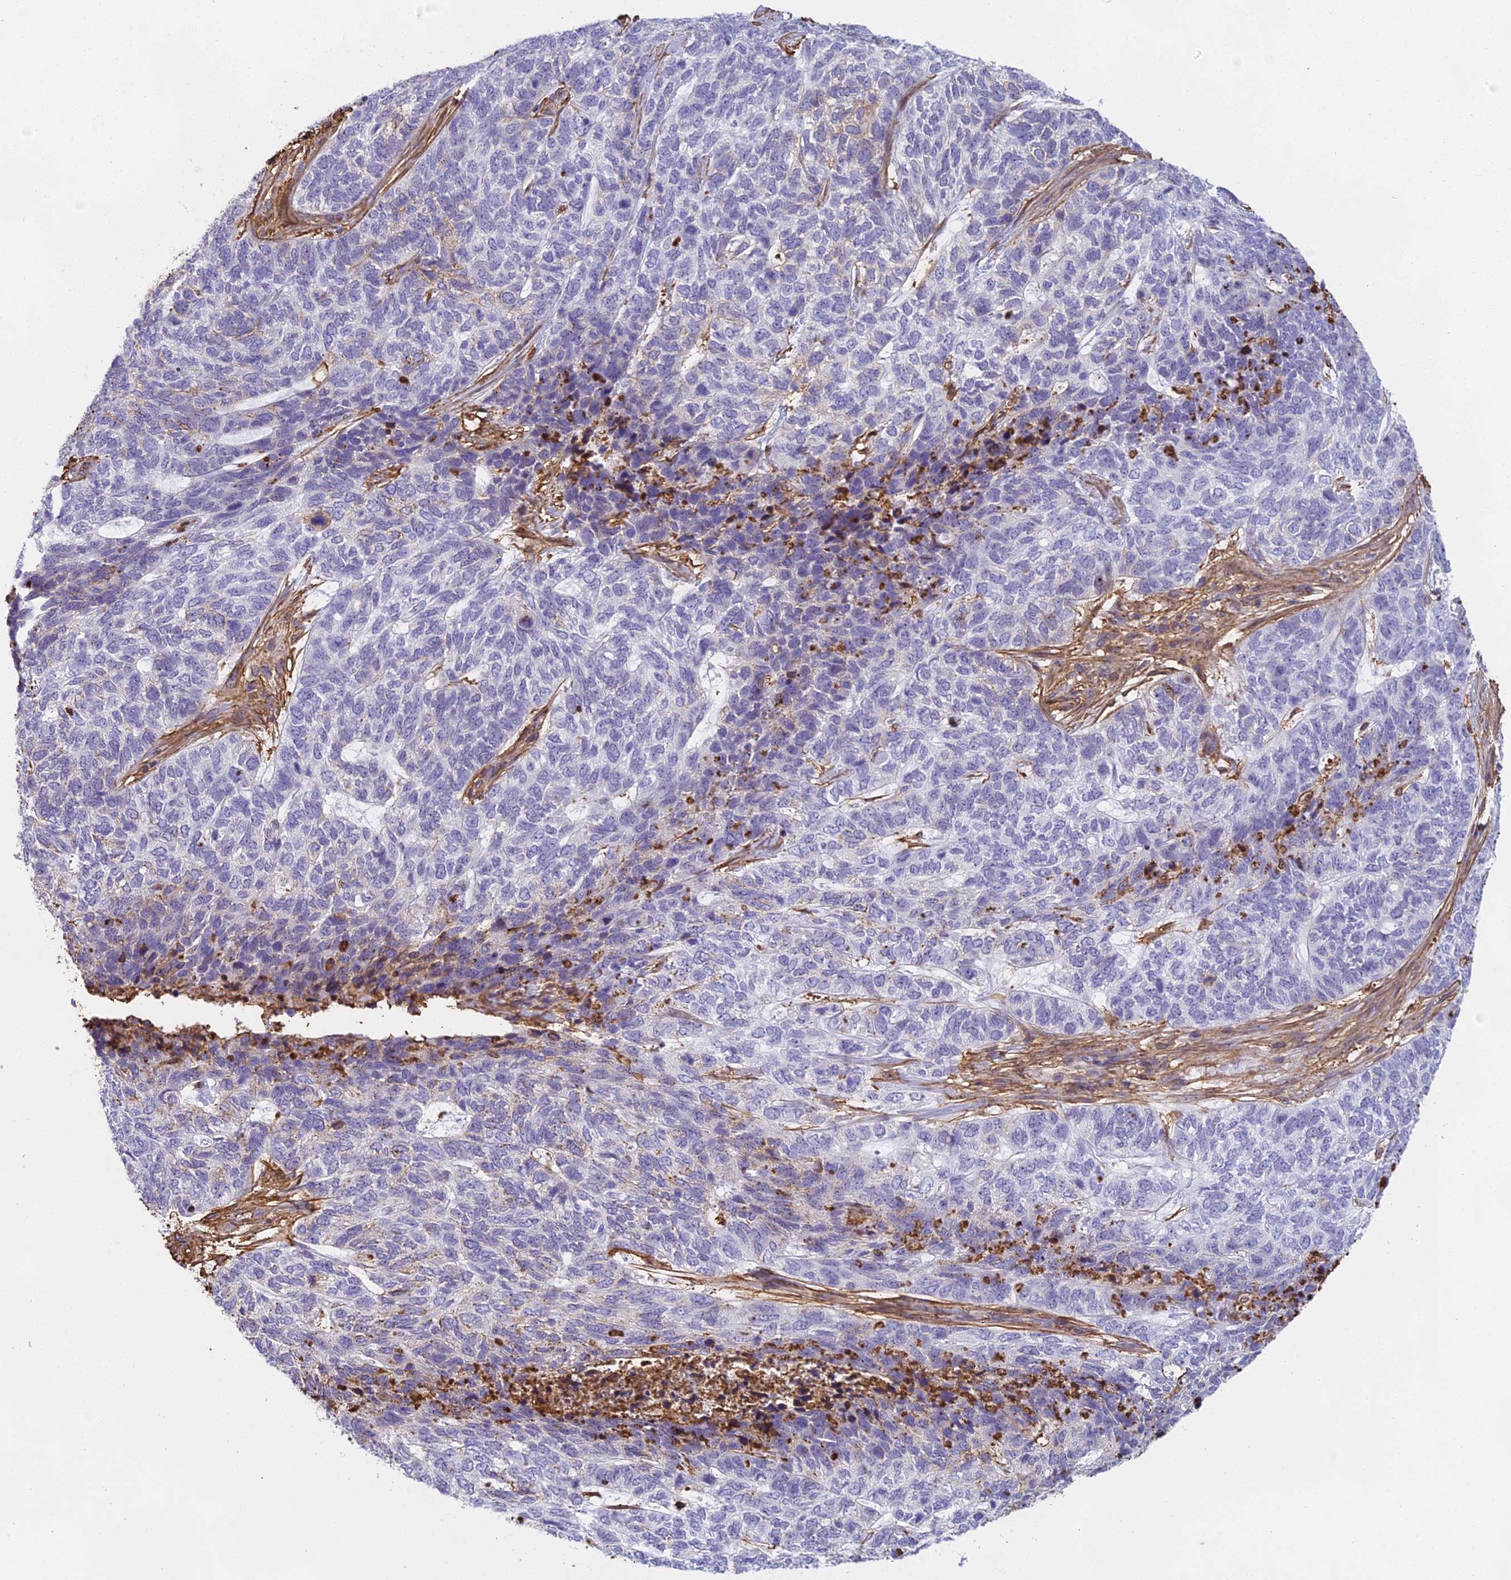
{"staining": {"intensity": "negative", "quantity": "none", "location": "none"}, "tissue": "skin cancer", "cell_type": "Tumor cells", "image_type": "cancer", "snomed": [{"axis": "morphology", "description": "Basal cell carcinoma"}, {"axis": "topography", "description": "Skin"}], "caption": "Immunohistochemistry (IHC) of human skin cancer (basal cell carcinoma) exhibits no expression in tumor cells. (DAB (3,3'-diaminobenzidine) immunohistochemistry (IHC) visualized using brightfield microscopy, high magnification).", "gene": "TMEM255B", "patient": {"sex": "female", "age": 65}}